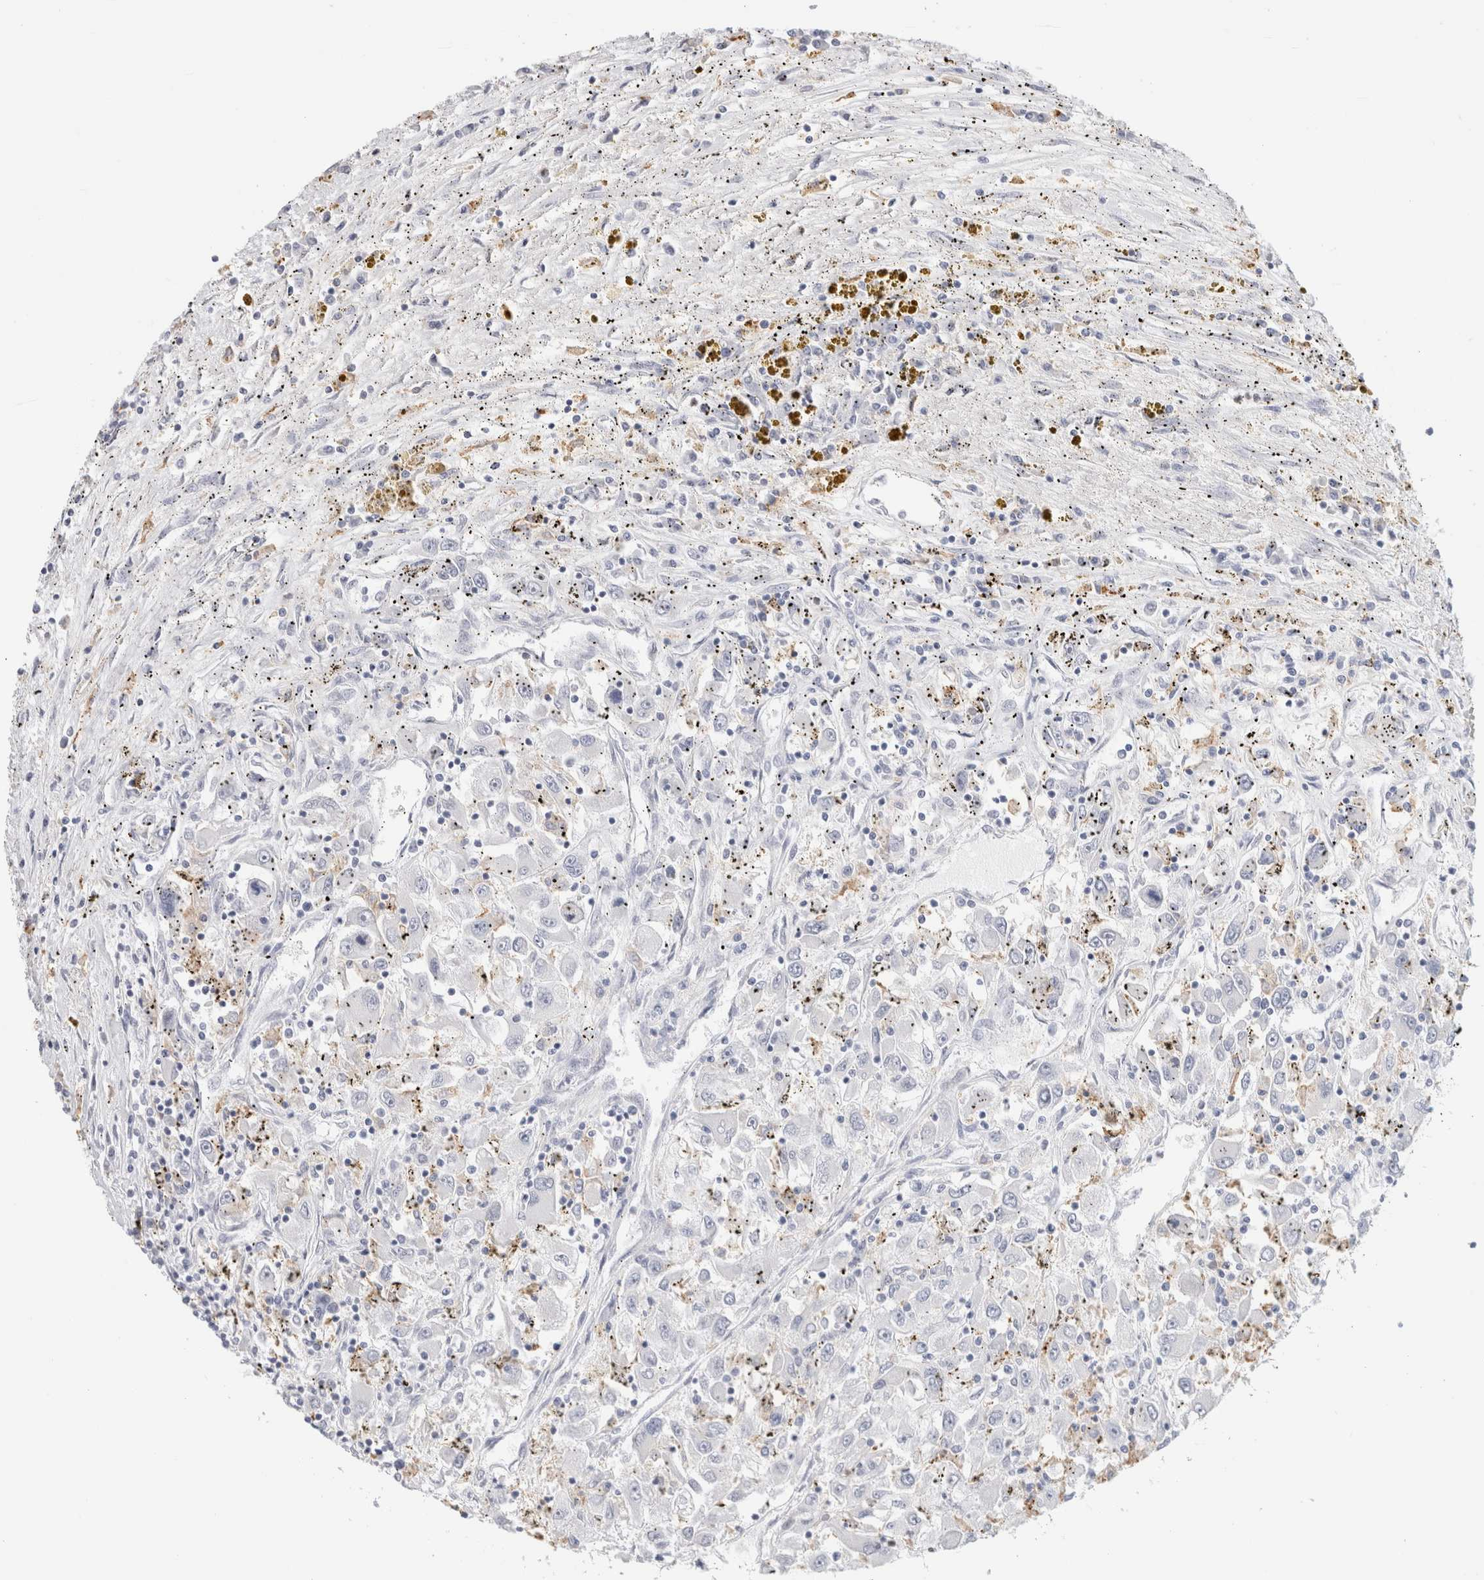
{"staining": {"intensity": "negative", "quantity": "none", "location": "none"}, "tissue": "renal cancer", "cell_type": "Tumor cells", "image_type": "cancer", "snomed": [{"axis": "morphology", "description": "Adenocarcinoma, NOS"}, {"axis": "topography", "description": "Kidney"}], "caption": "IHC of adenocarcinoma (renal) displays no staining in tumor cells.", "gene": "ADAM30", "patient": {"sex": "female", "age": 52}}